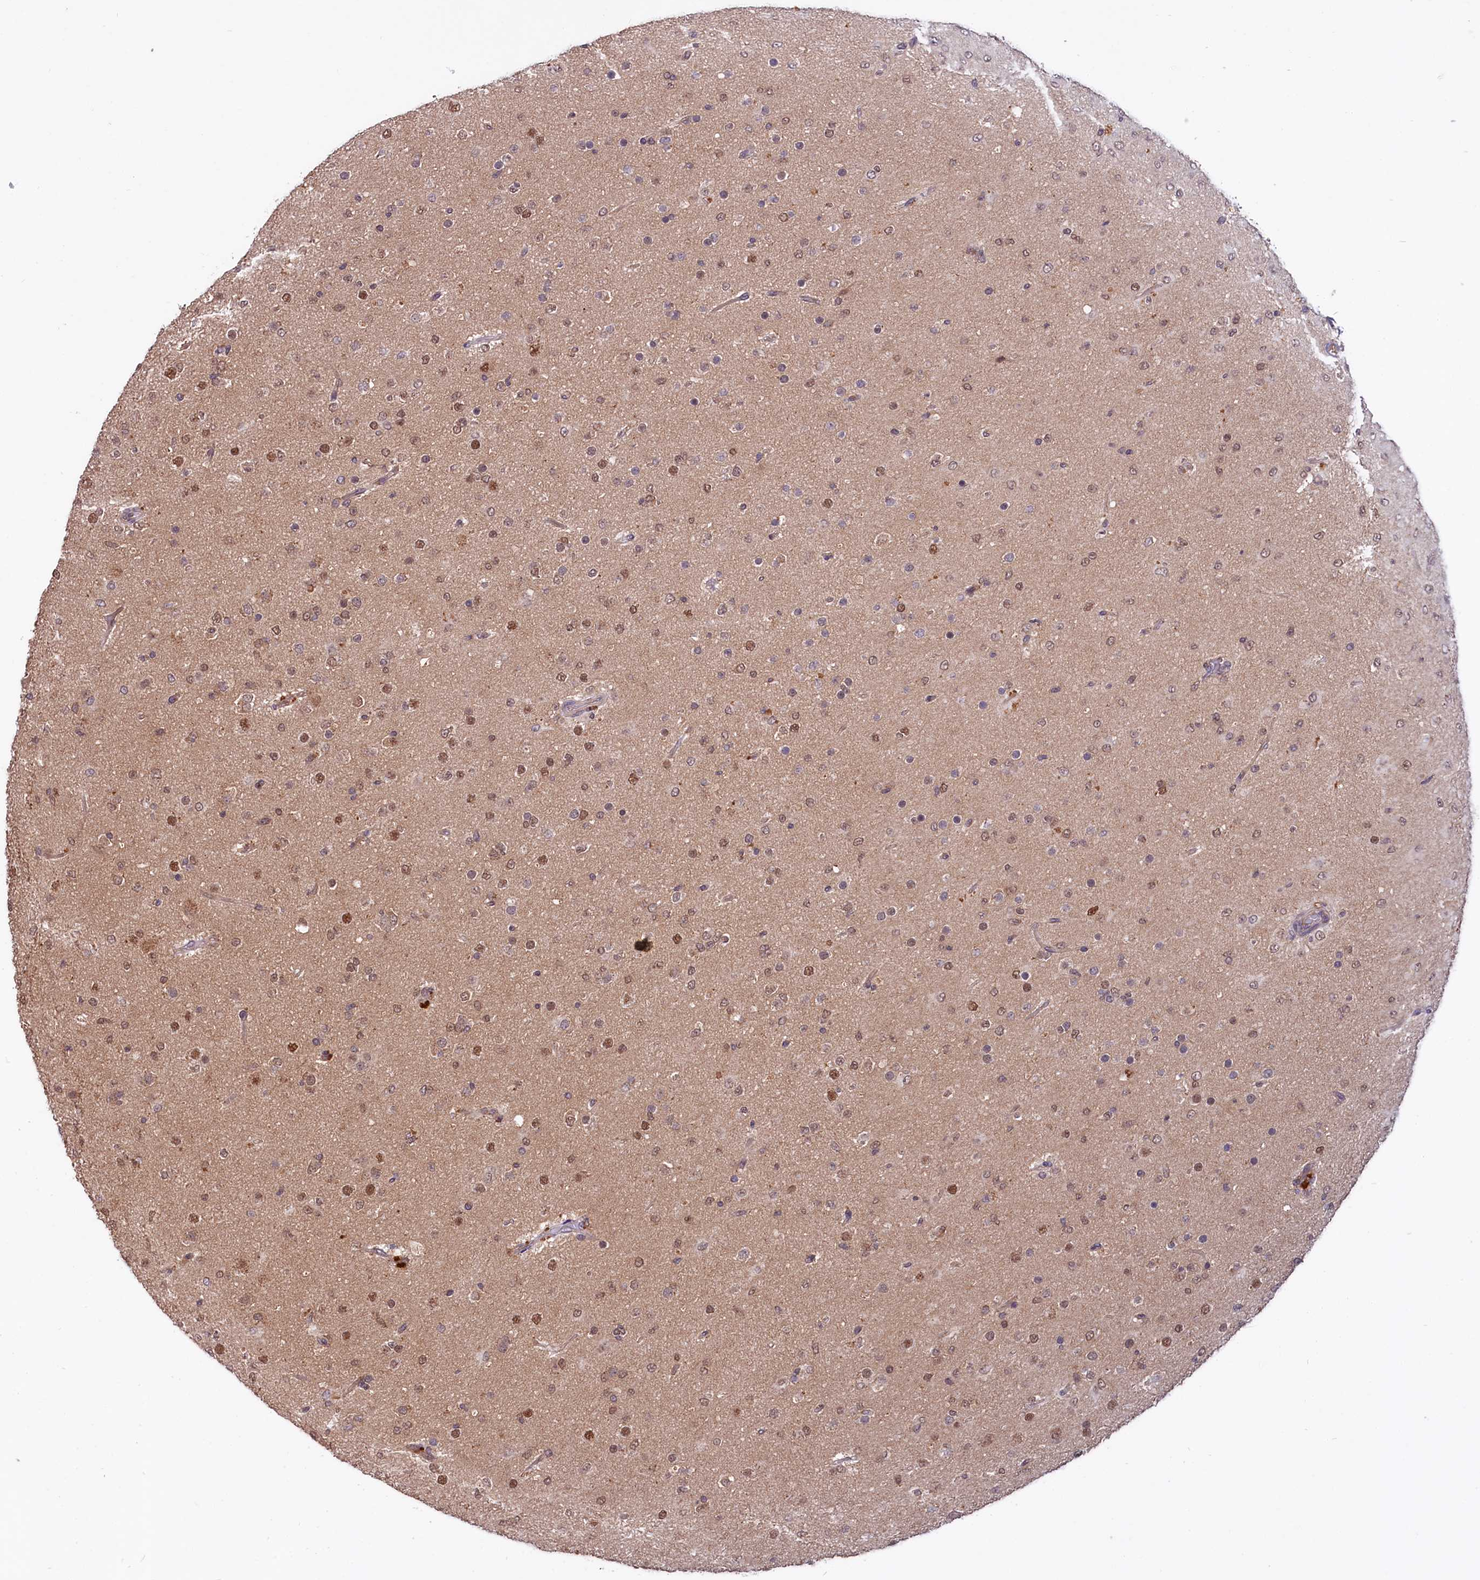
{"staining": {"intensity": "moderate", "quantity": "25%-75%", "location": "nuclear"}, "tissue": "glioma", "cell_type": "Tumor cells", "image_type": "cancer", "snomed": [{"axis": "morphology", "description": "Glioma, malignant, Low grade"}, {"axis": "topography", "description": "Brain"}], "caption": "A brown stain shows moderate nuclear staining of a protein in human malignant low-grade glioma tumor cells.", "gene": "UBE3A", "patient": {"sex": "male", "age": 65}}